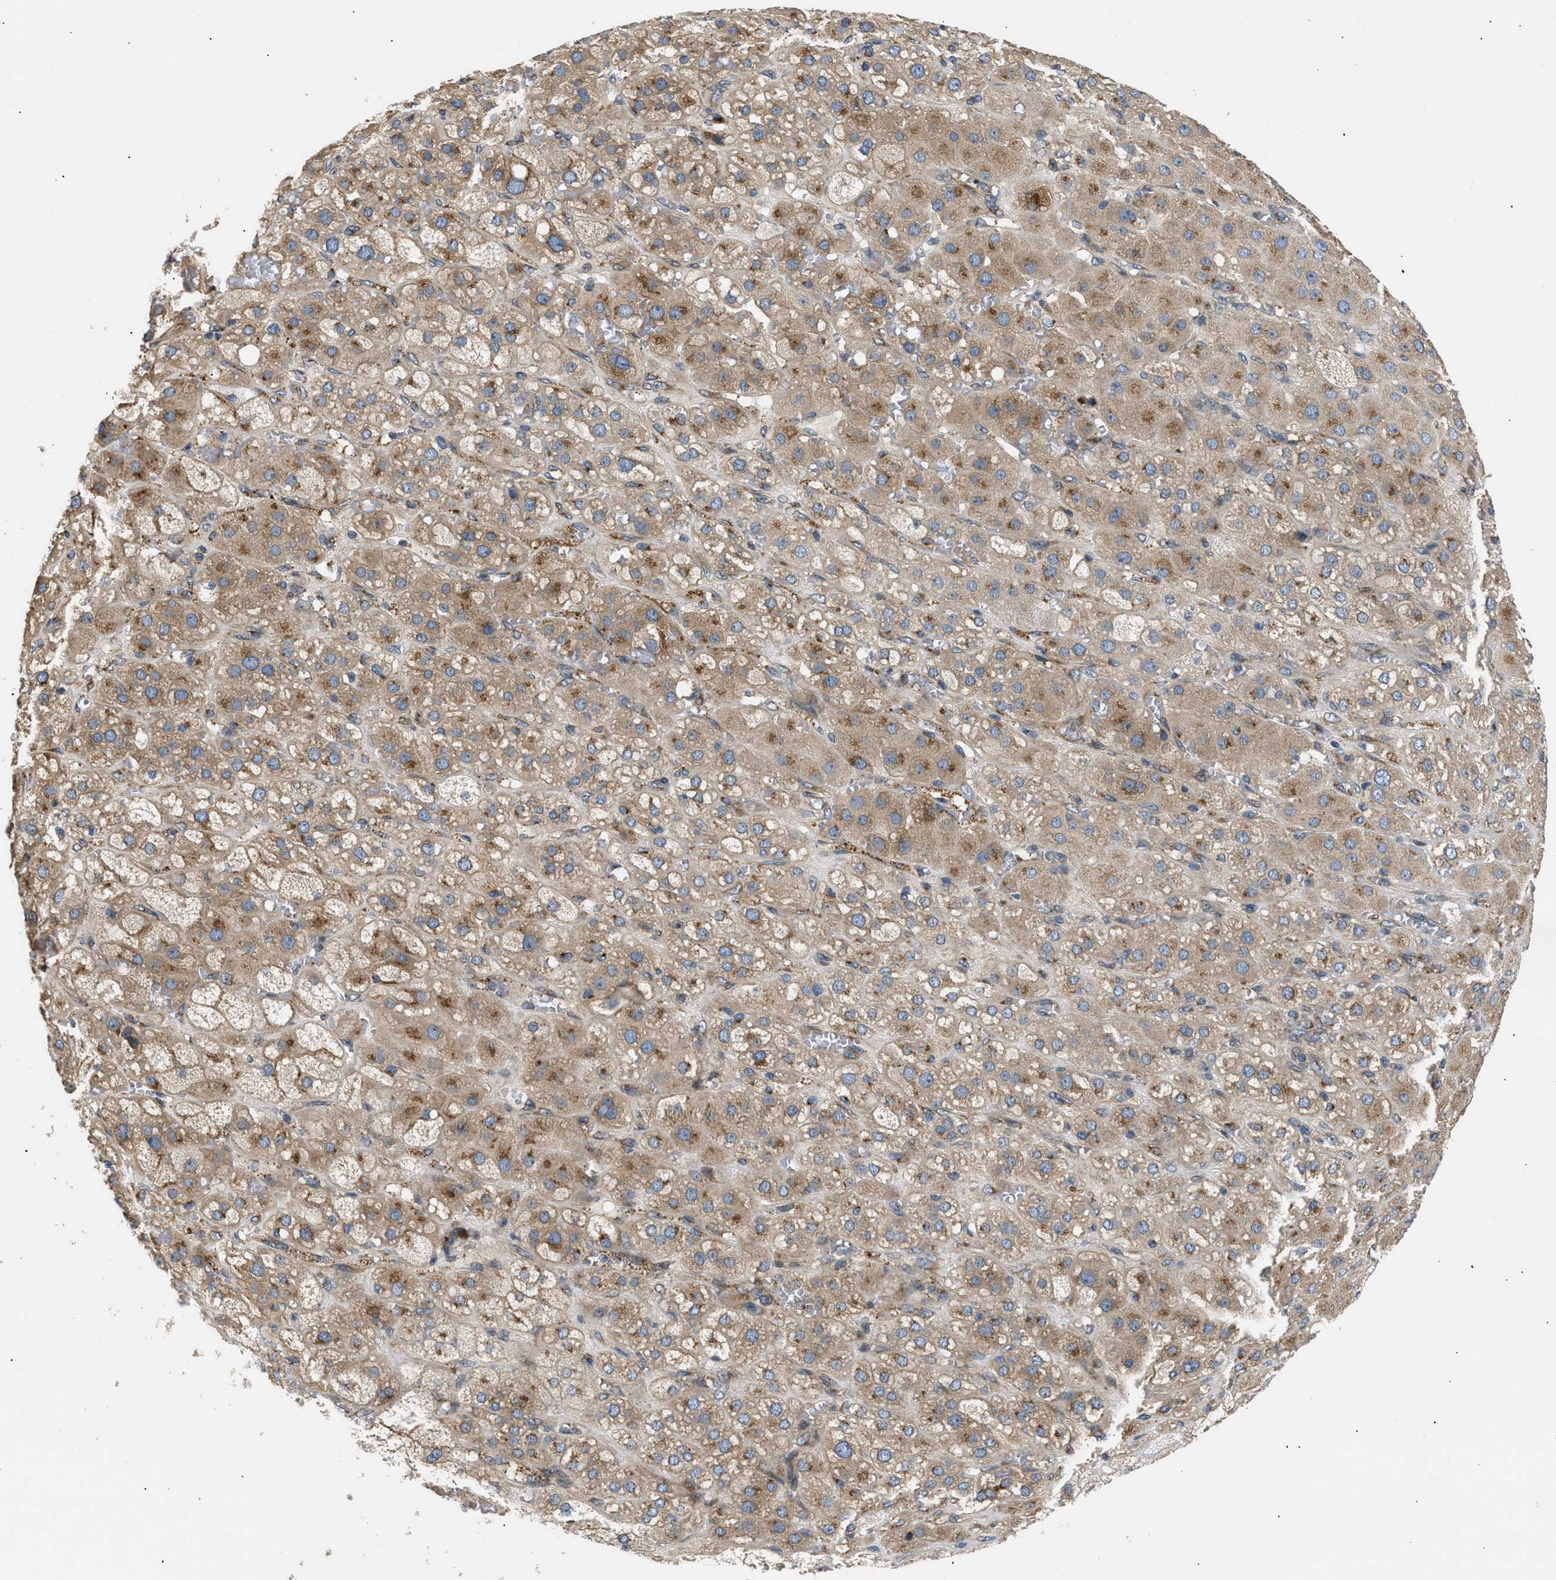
{"staining": {"intensity": "moderate", "quantity": ">75%", "location": "cytoplasmic/membranous"}, "tissue": "adrenal gland", "cell_type": "Glandular cells", "image_type": "normal", "snomed": [{"axis": "morphology", "description": "Normal tissue, NOS"}, {"axis": "topography", "description": "Adrenal gland"}], "caption": "Protein staining exhibits moderate cytoplasmic/membranous positivity in about >75% of glandular cells in unremarkable adrenal gland.", "gene": "LYSMD3", "patient": {"sex": "female", "age": 47}}